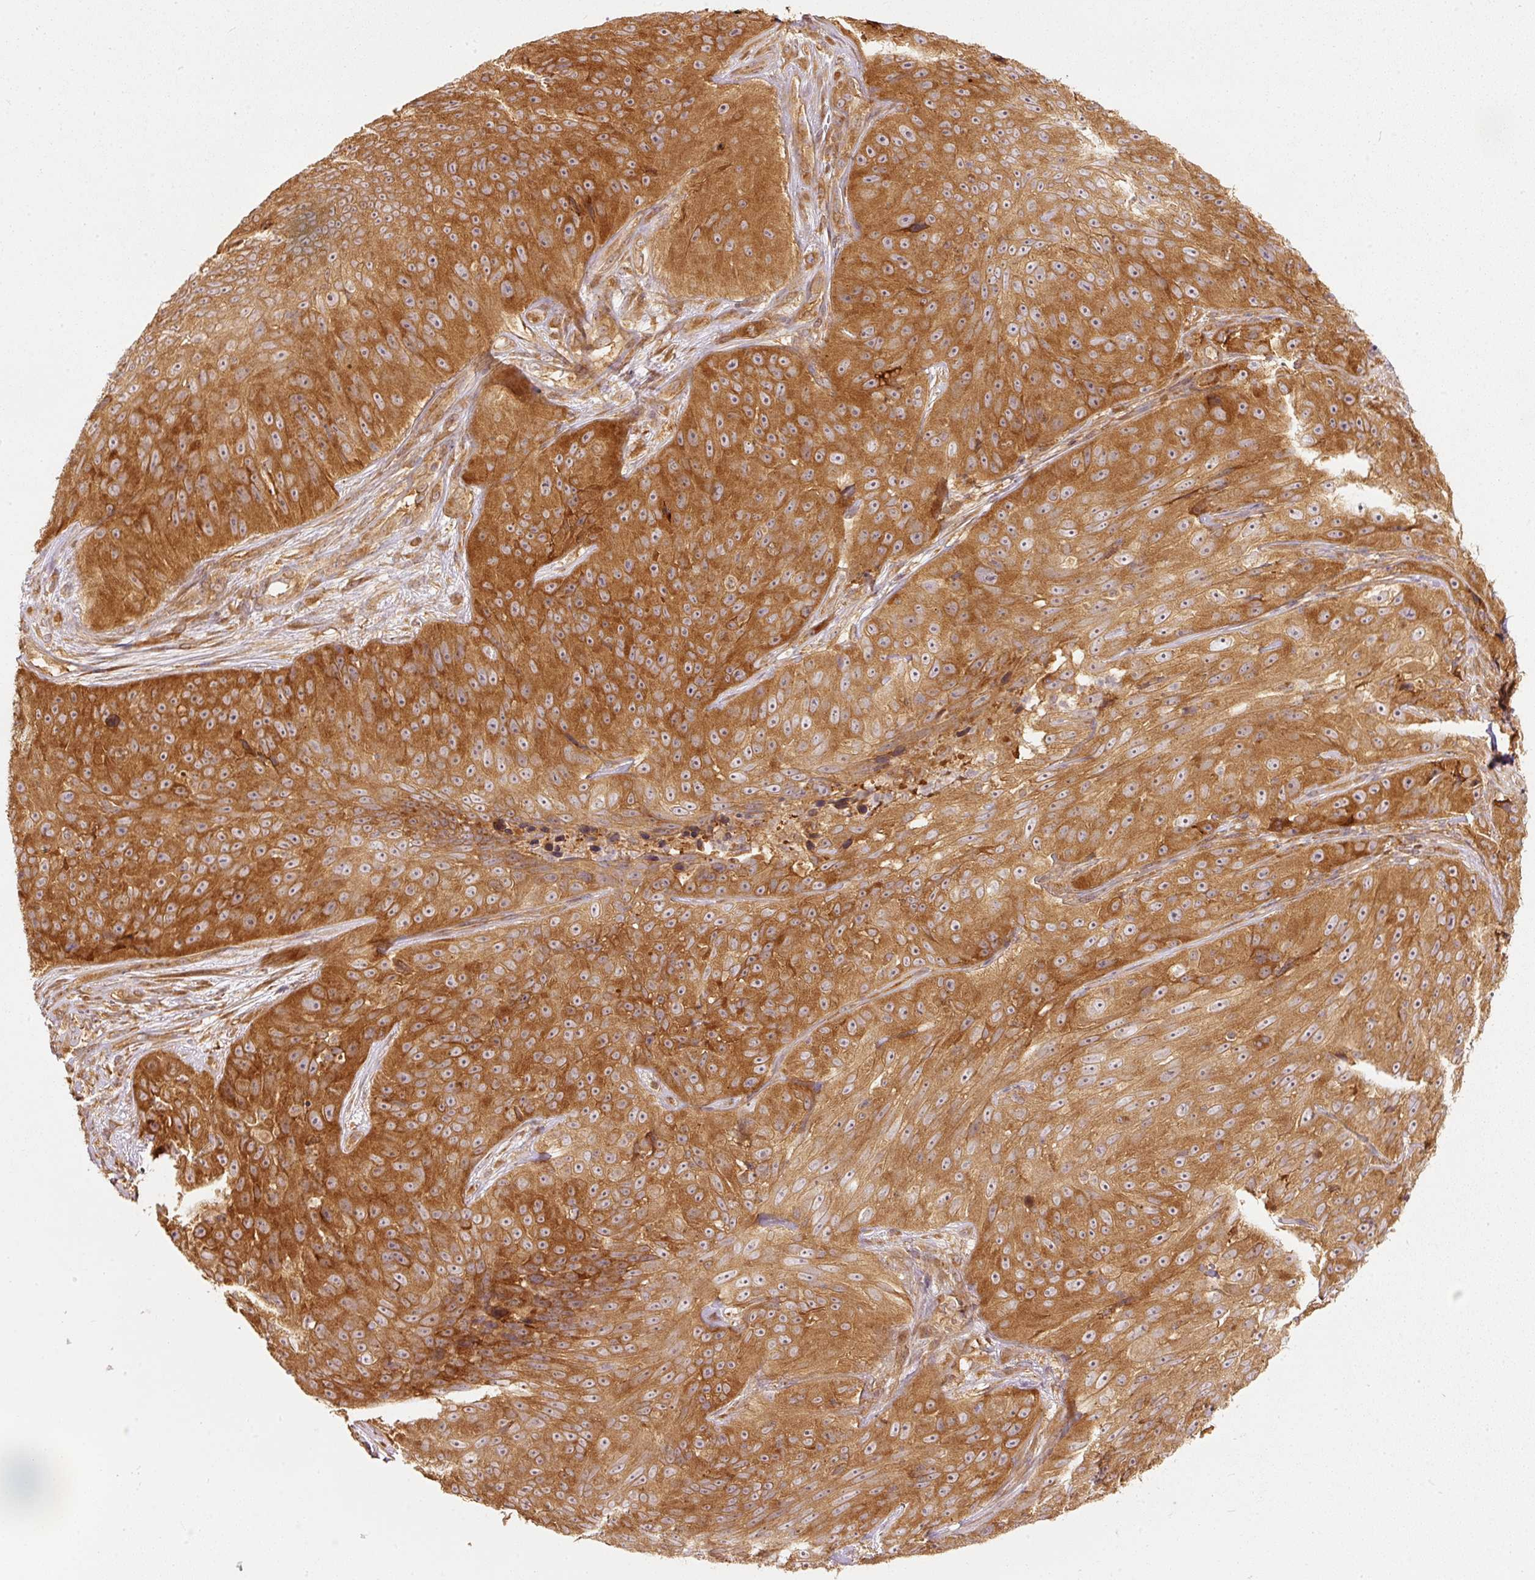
{"staining": {"intensity": "strong", "quantity": ">75%", "location": "cytoplasmic/membranous"}, "tissue": "skin cancer", "cell_type": "Tumor cells", "image_type": "cancer", "snomed": [{"axis": "morphology", "description": "Squamous cell carcinoma, NOS"}, {"axis": "topography", "description": "Skin"}], "caption": "The photomicrograph reveals immunohistochemical staining of skin cancer. There is strong cytoplasmic/membranous expression is appreciated in about >75% of tumor cells. (IHC, brightfield microscopy, high magnification).", "gene": "EIF3B", "patient": {"sex": "female", "age": 87}}